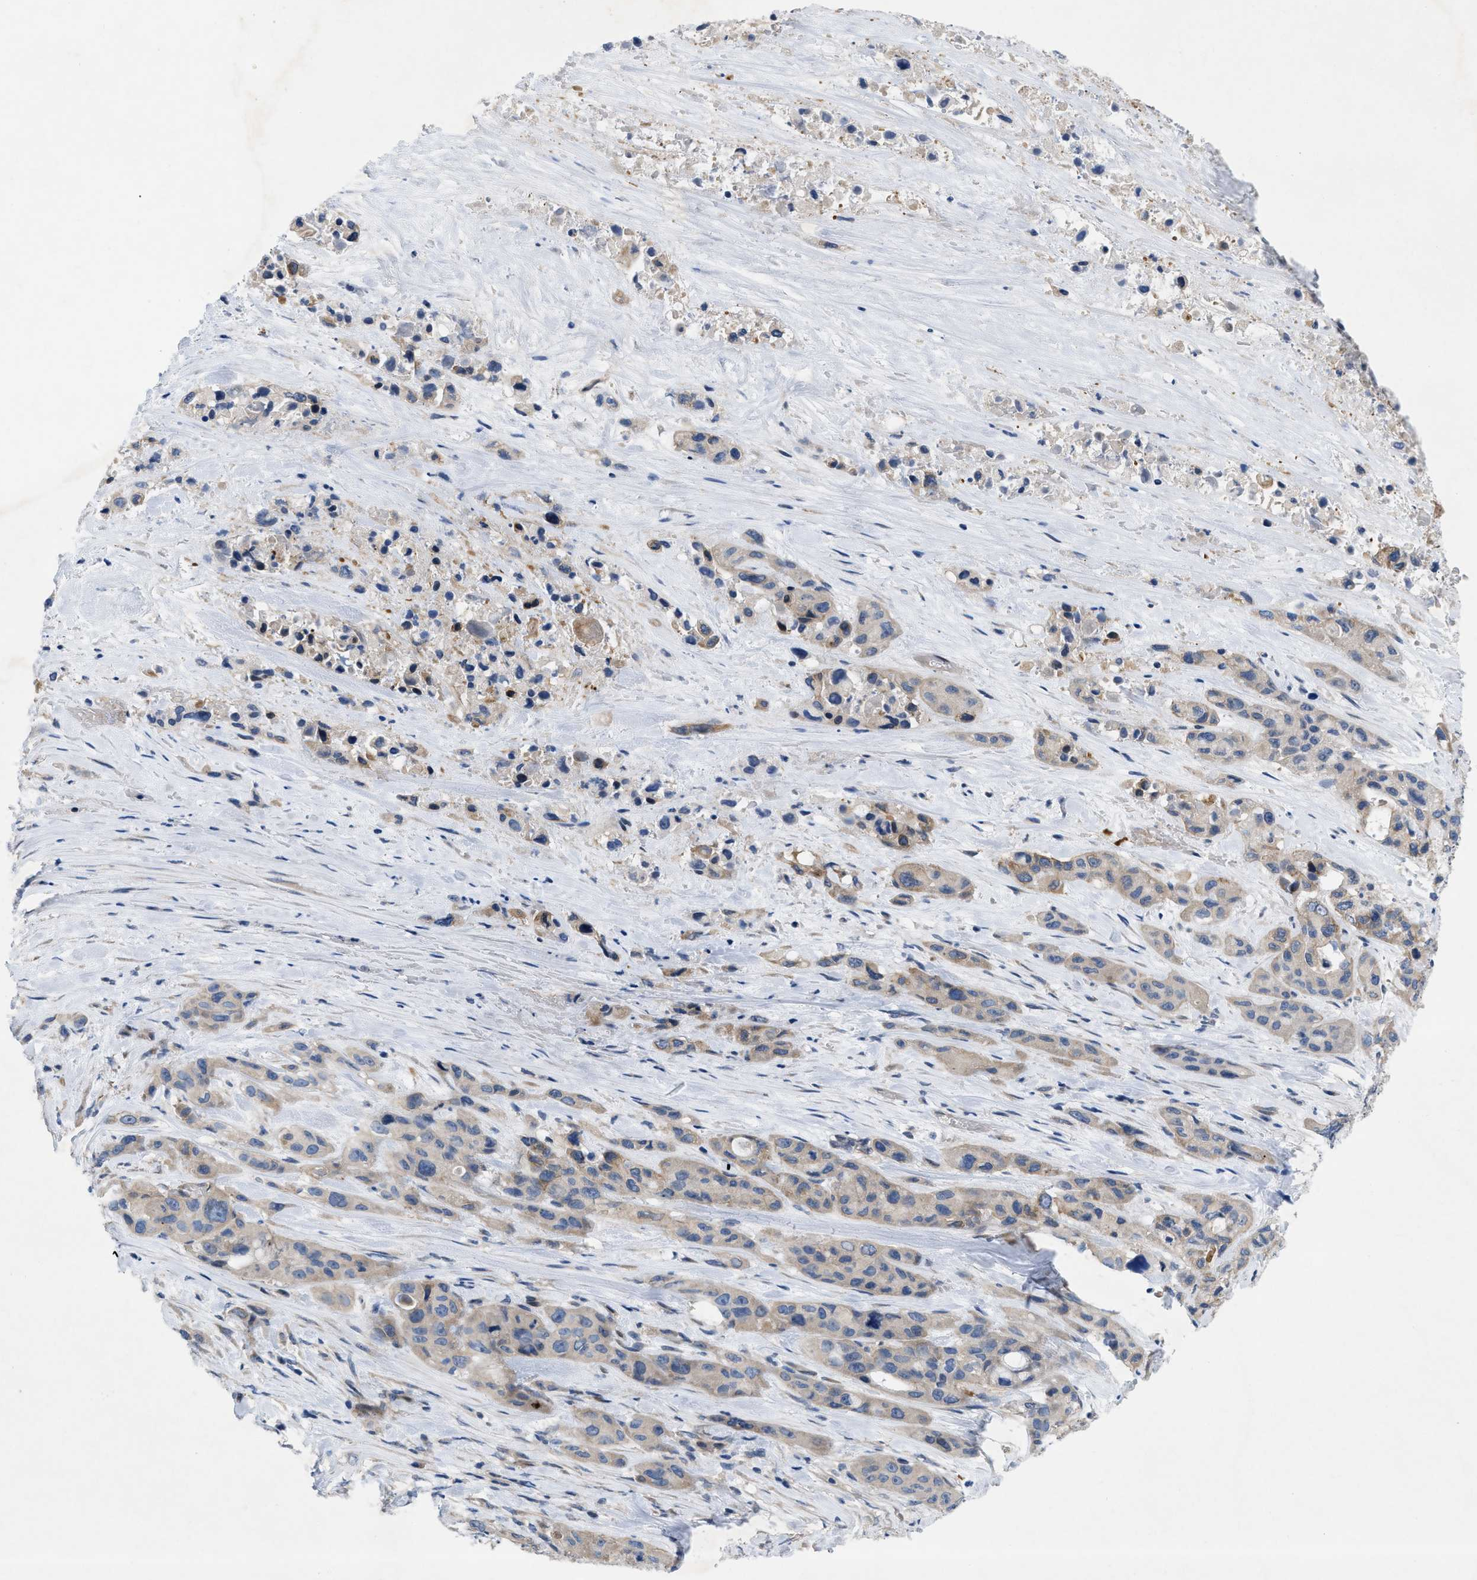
{"staining": {"intensity": "weak", "quantity": ">75%", "location": "cytoplasmic/membranous"}, "tissue": "pancreatic cancer", "cell_type": "Tumor cells", "image_type": "cancer", "snomed": [{"axis": "morphology", "description": "Adenocarcinoma, NOS"}, {"axis": "topography", "description": "Pancreas"}], "caption": "The image displays a brown stain indicating the presence of a protein in the cytoplasmic/membranous of tumor cells in adenocarcinoma (pancreatic). (brown staining indicates protein expression, while blue staining denotes nuclei).", "gene": "NDEL1", "patient": {"sex": "male", "age": 53}}